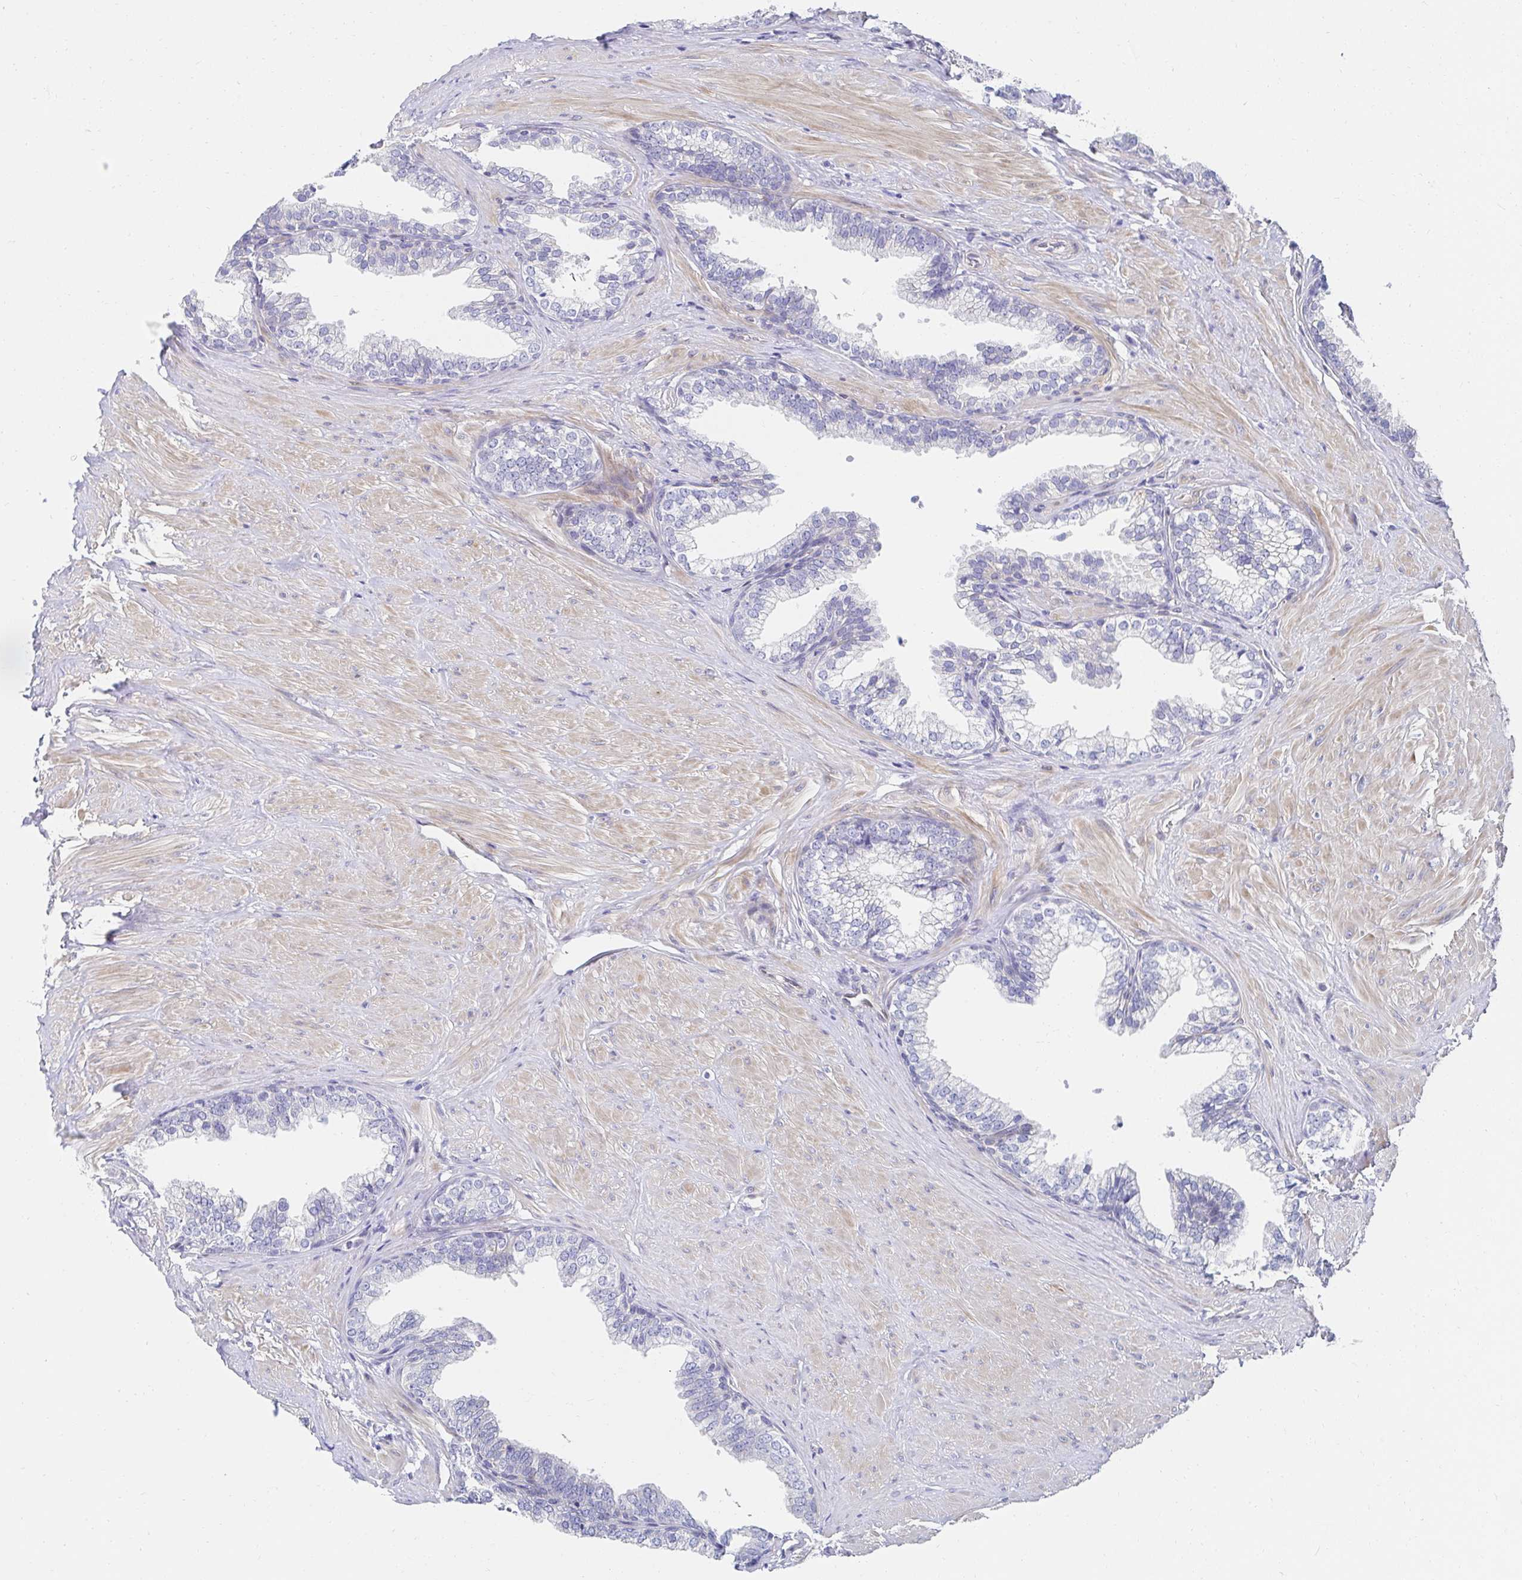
{"staining": {"intensity": "negative", "quantity": "none", "location": "none"}, "tissue": "prostate", "cell_type": "Glandular cells", "image_type": "normal", "snomed": [{"axis": "morphology", "description": "Normal tissue, NOS"}, {"axis": "topography", "description": "Prostate"}, {"axis": "topography", "description": "Peripheral nerve tissue"}], "caption": "The image exhibits no significant staining in glandular cells of prostate. (Brightfield microscopy of DAB IHC at high magnification).", "gene": "AKAP14", "patient": {"sex": "male", "age": 55}}